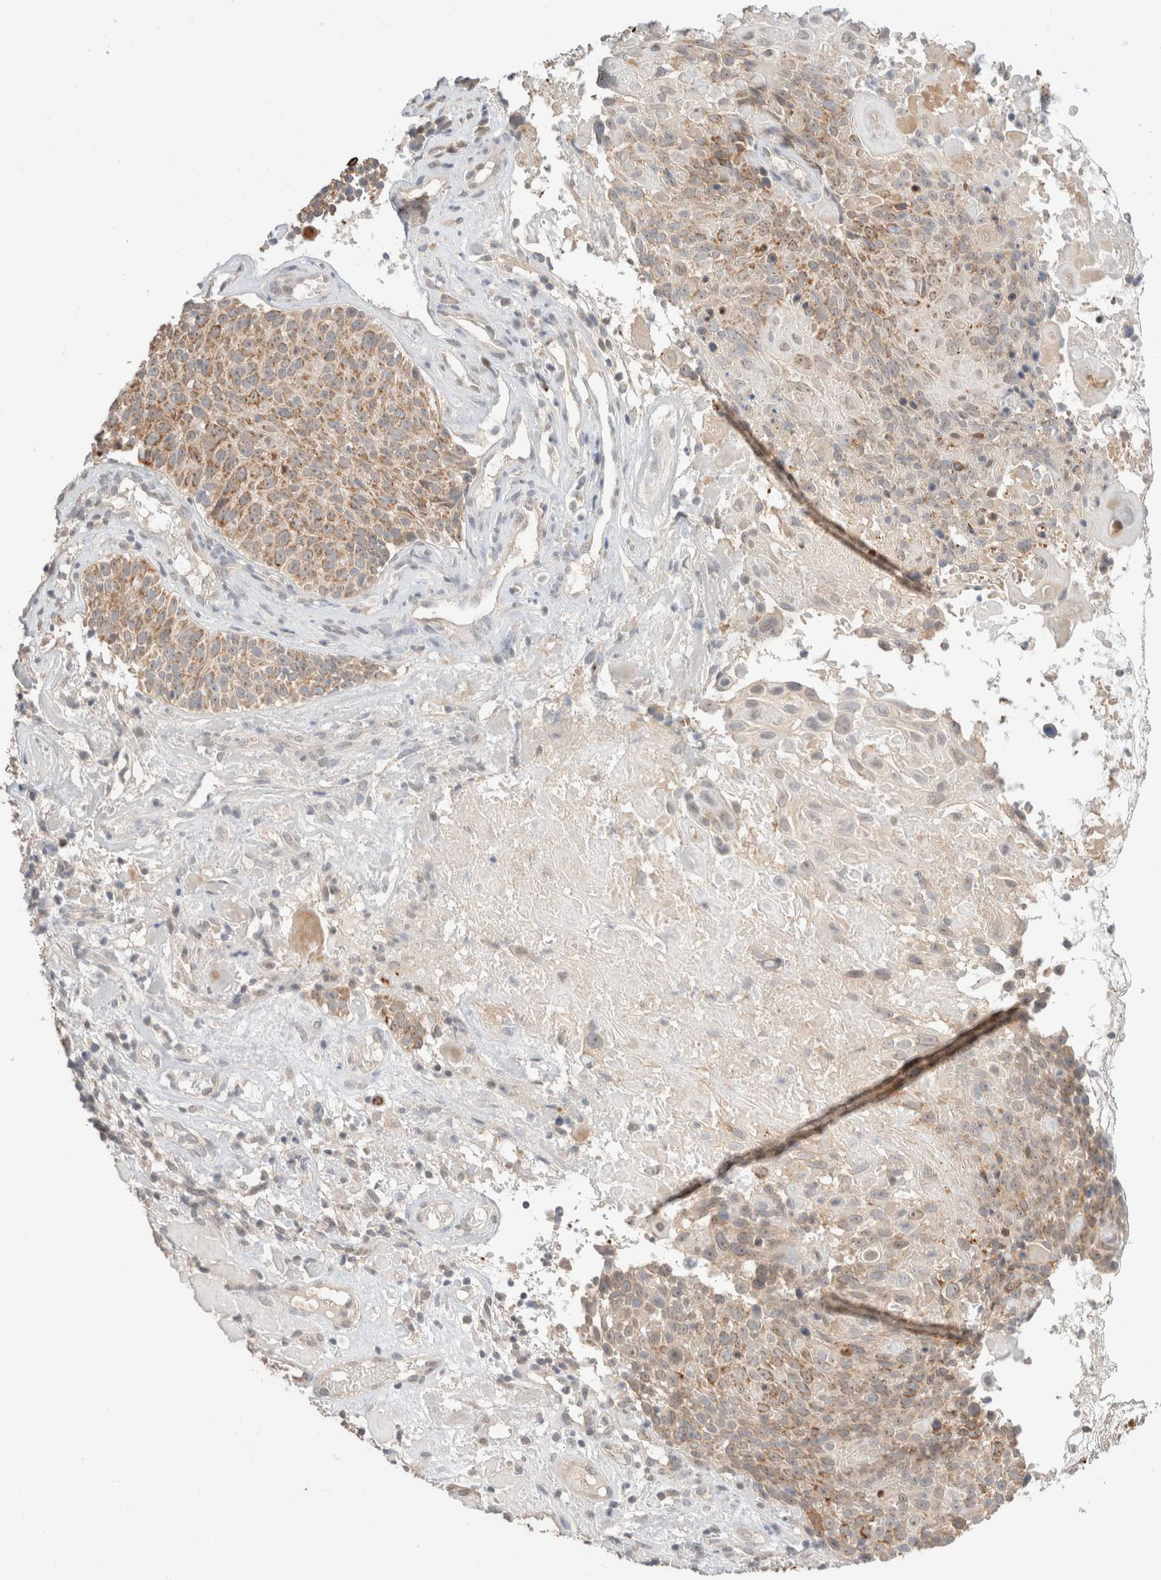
{"staining": {"intensity": "moderate", "quantity": ">75%", "location": "cytoplasmic/membranous"}, "tissue": "cervical cancer", "cell_type": "Tumor cells", "image_type": "cancer", "snomed": [{"axis": "morphology", "description": "Squamous cell carcinoma, NOS"}, {"axis": "topography", "description": "Cervix"}], "caption": "IHC micrograph of human squamous cell carcinoma (cervical) stained for a protein (brown), which reveals medium levels of moderate cytoplasmic/membranous expression in about >75% of tumor cells.", "gene": "TRIM41", "patient": {"sex": "female", "age": 74}}